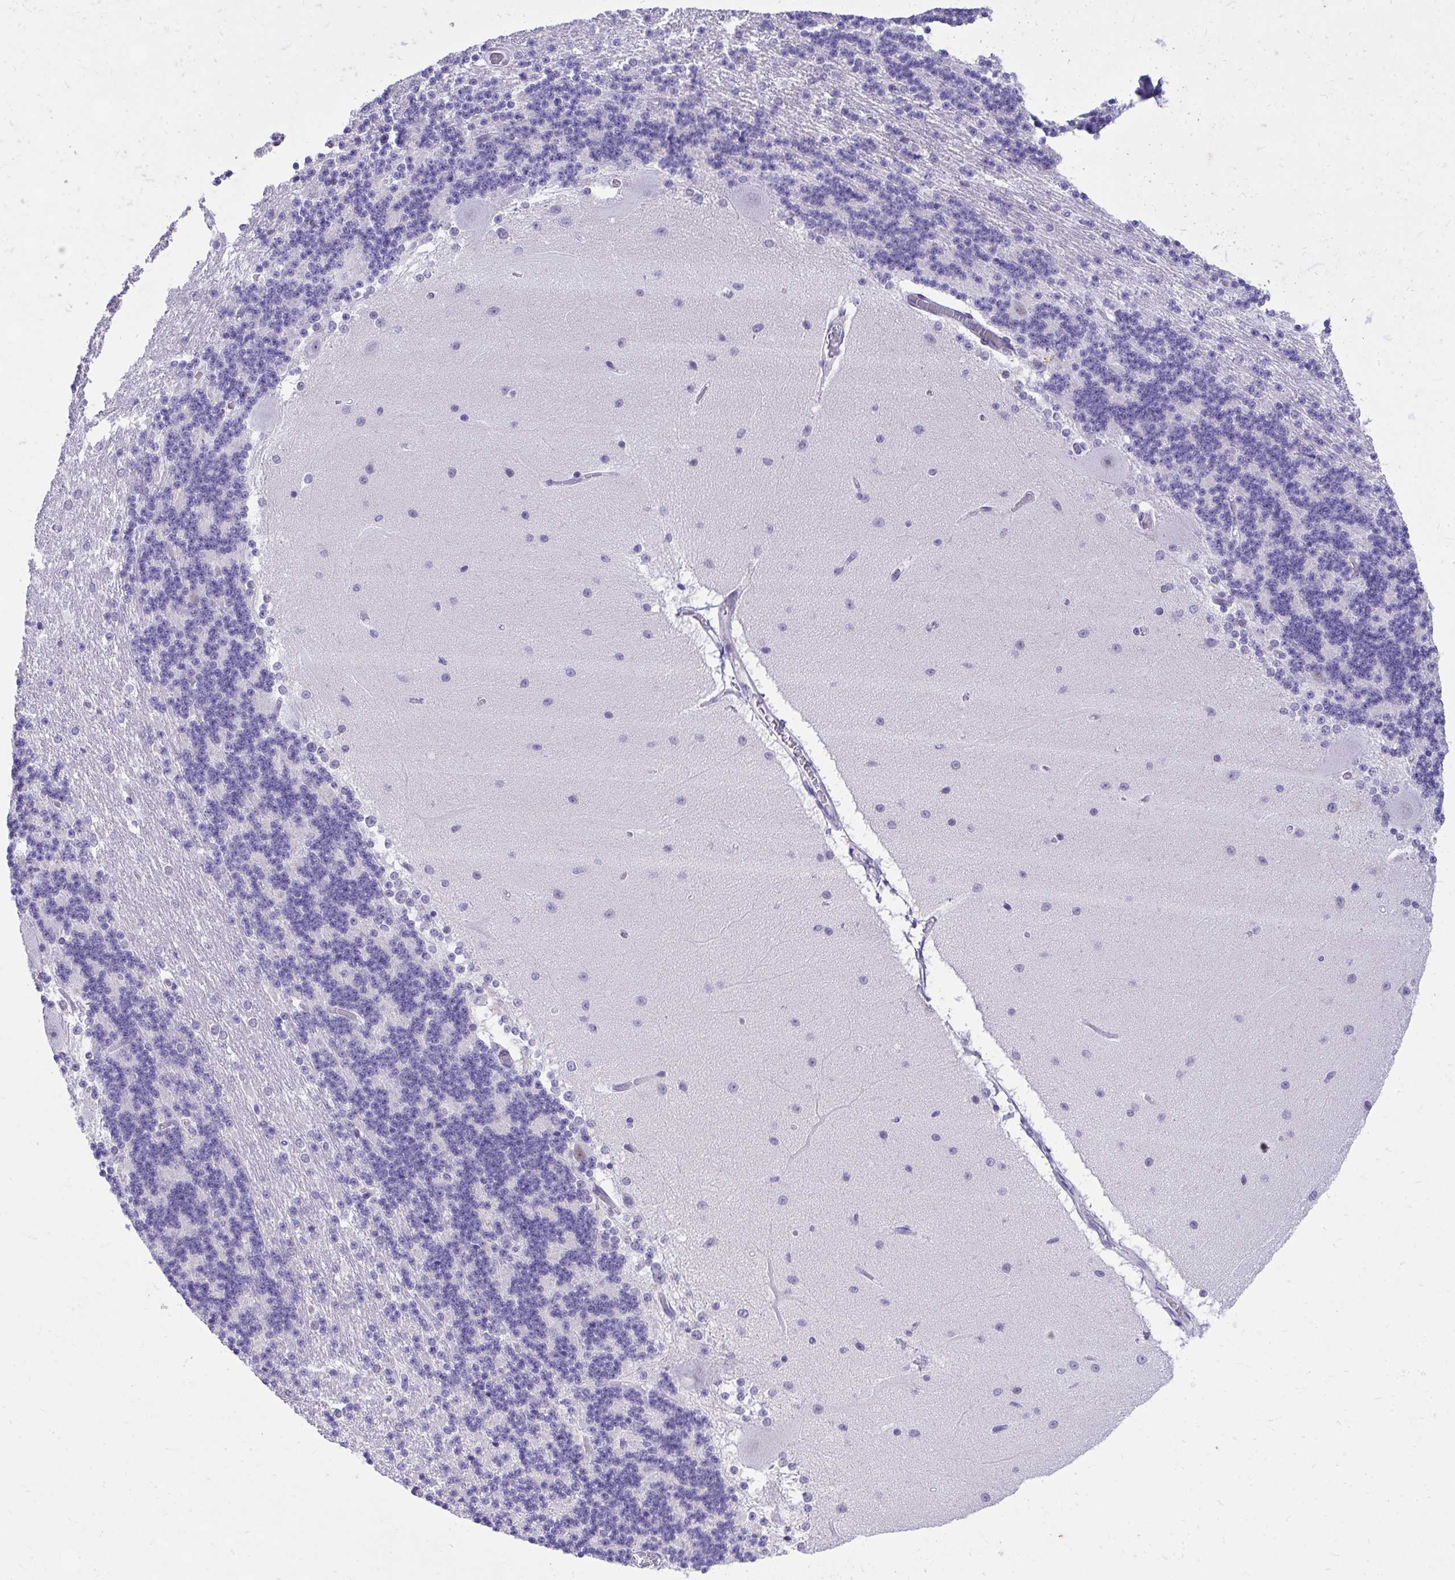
{"staining": {"intensity": "negative", "quantity": "none", "location": "none"}, "tissue": "cerebellum", "cell_type": "Cells in granular layer", "image_type": "normal", "snomed": [{"axis": "morphology", "description": "Normal tissue, NOS"}, {"axis": "topography", "description": "Cerebellum"}], "caption": "A micrograph of human cerebellum is negative for staining in cells in granular layer. (Stains: DAB (3,3'-diaminobenzidine) immunohistochemistry with hematoxylin counter stain, Microscopy: brightfield microscopy at high magnification).", "gene": "KLK1", "patient": {"sex": "female", "age": 54}}